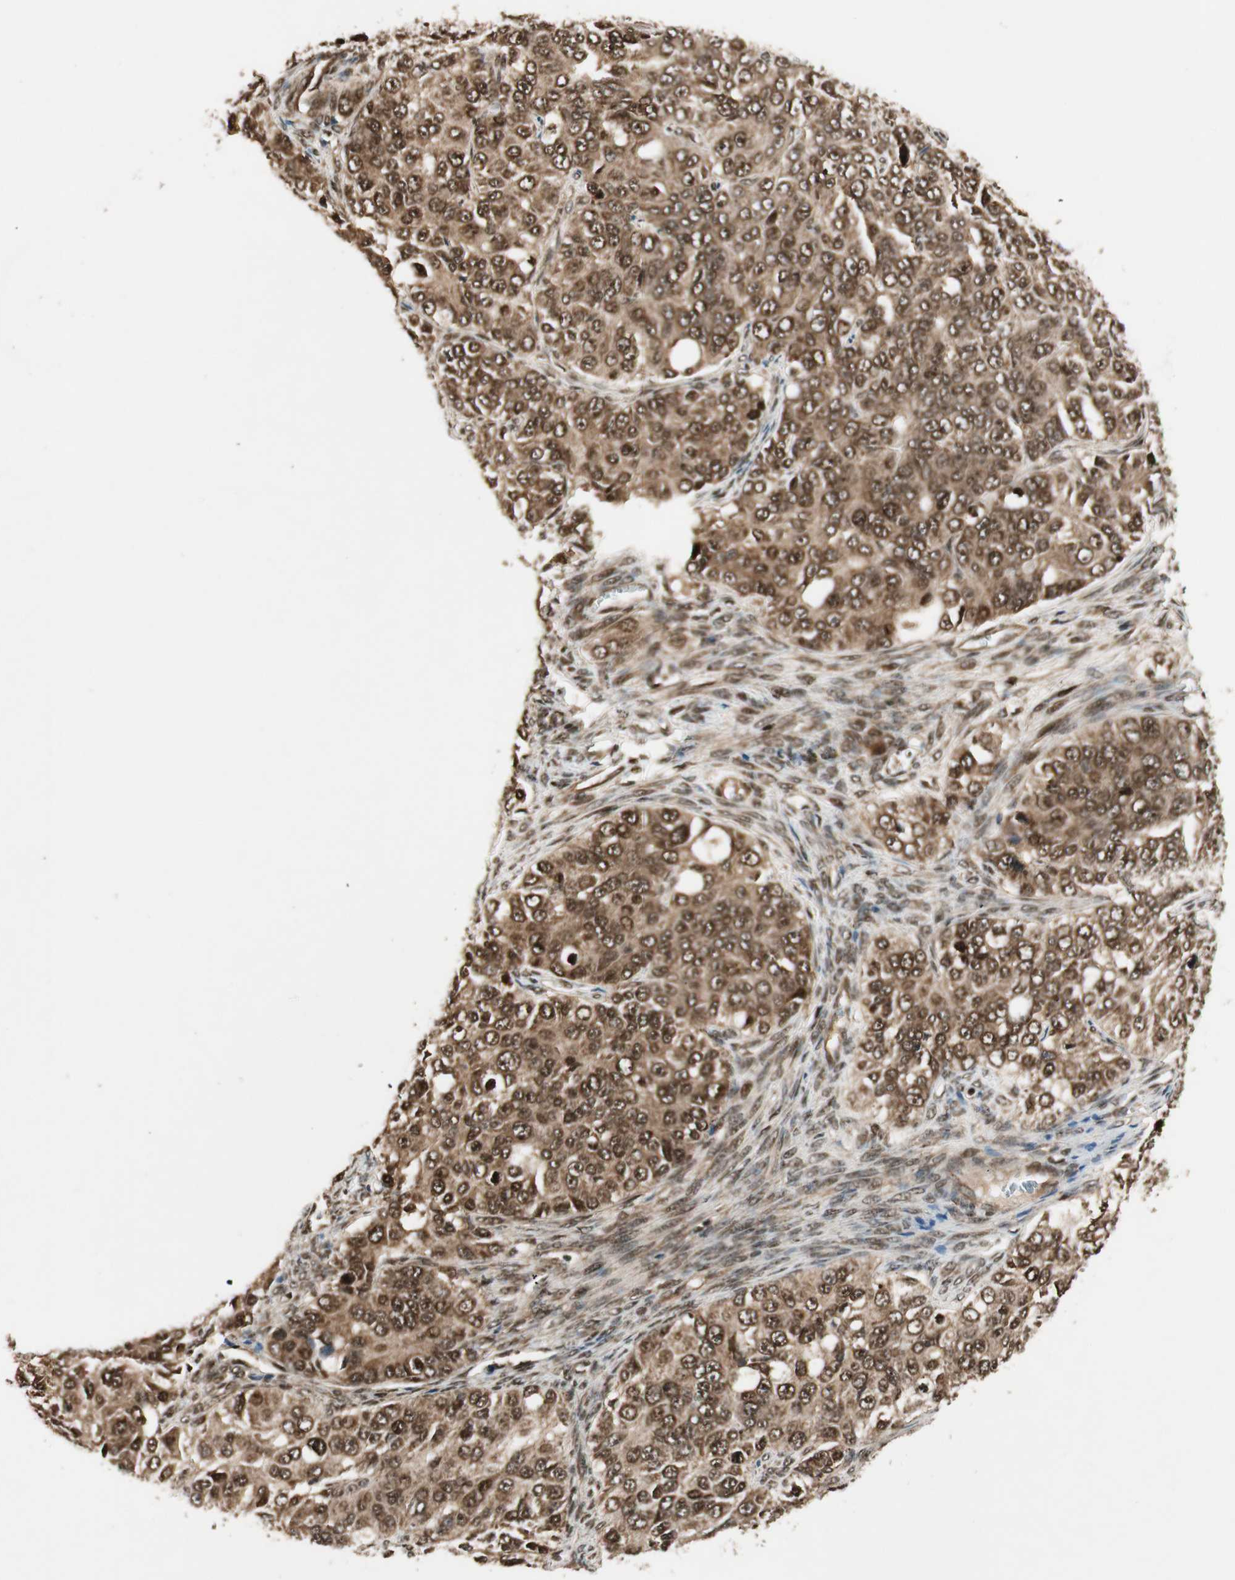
{"staining": {"intensity": "strong", "quantity": ">75%", "location": "cytoplasmic/membranous,nuclear"}, "tissue": "ovarian cancer", "cell_type": "Tumor cells", "image_type": "cancer", "snomed": [{"axis": "morphology", "description": "Carcinoma, endometroid"}, {"axis": "topography", "description": "Ovary"}], "caption": "IHC (DAB (3,3'-diaminobenzidine)) staining of ovarian cancer (endometroid carcinoma) shows strong cytoplasmic/membranous and nuclear protein expression in approximately >75% of tumor cells. The staining was performed using DAB (3,3'-diaminobenzidine) to visualize the protein expression in brown, while the nuclei were stained in blue with hematoxylin (Magnification: 20x).", "gene": "RPA3", "patient": {"sex": "female", "age": 51}}